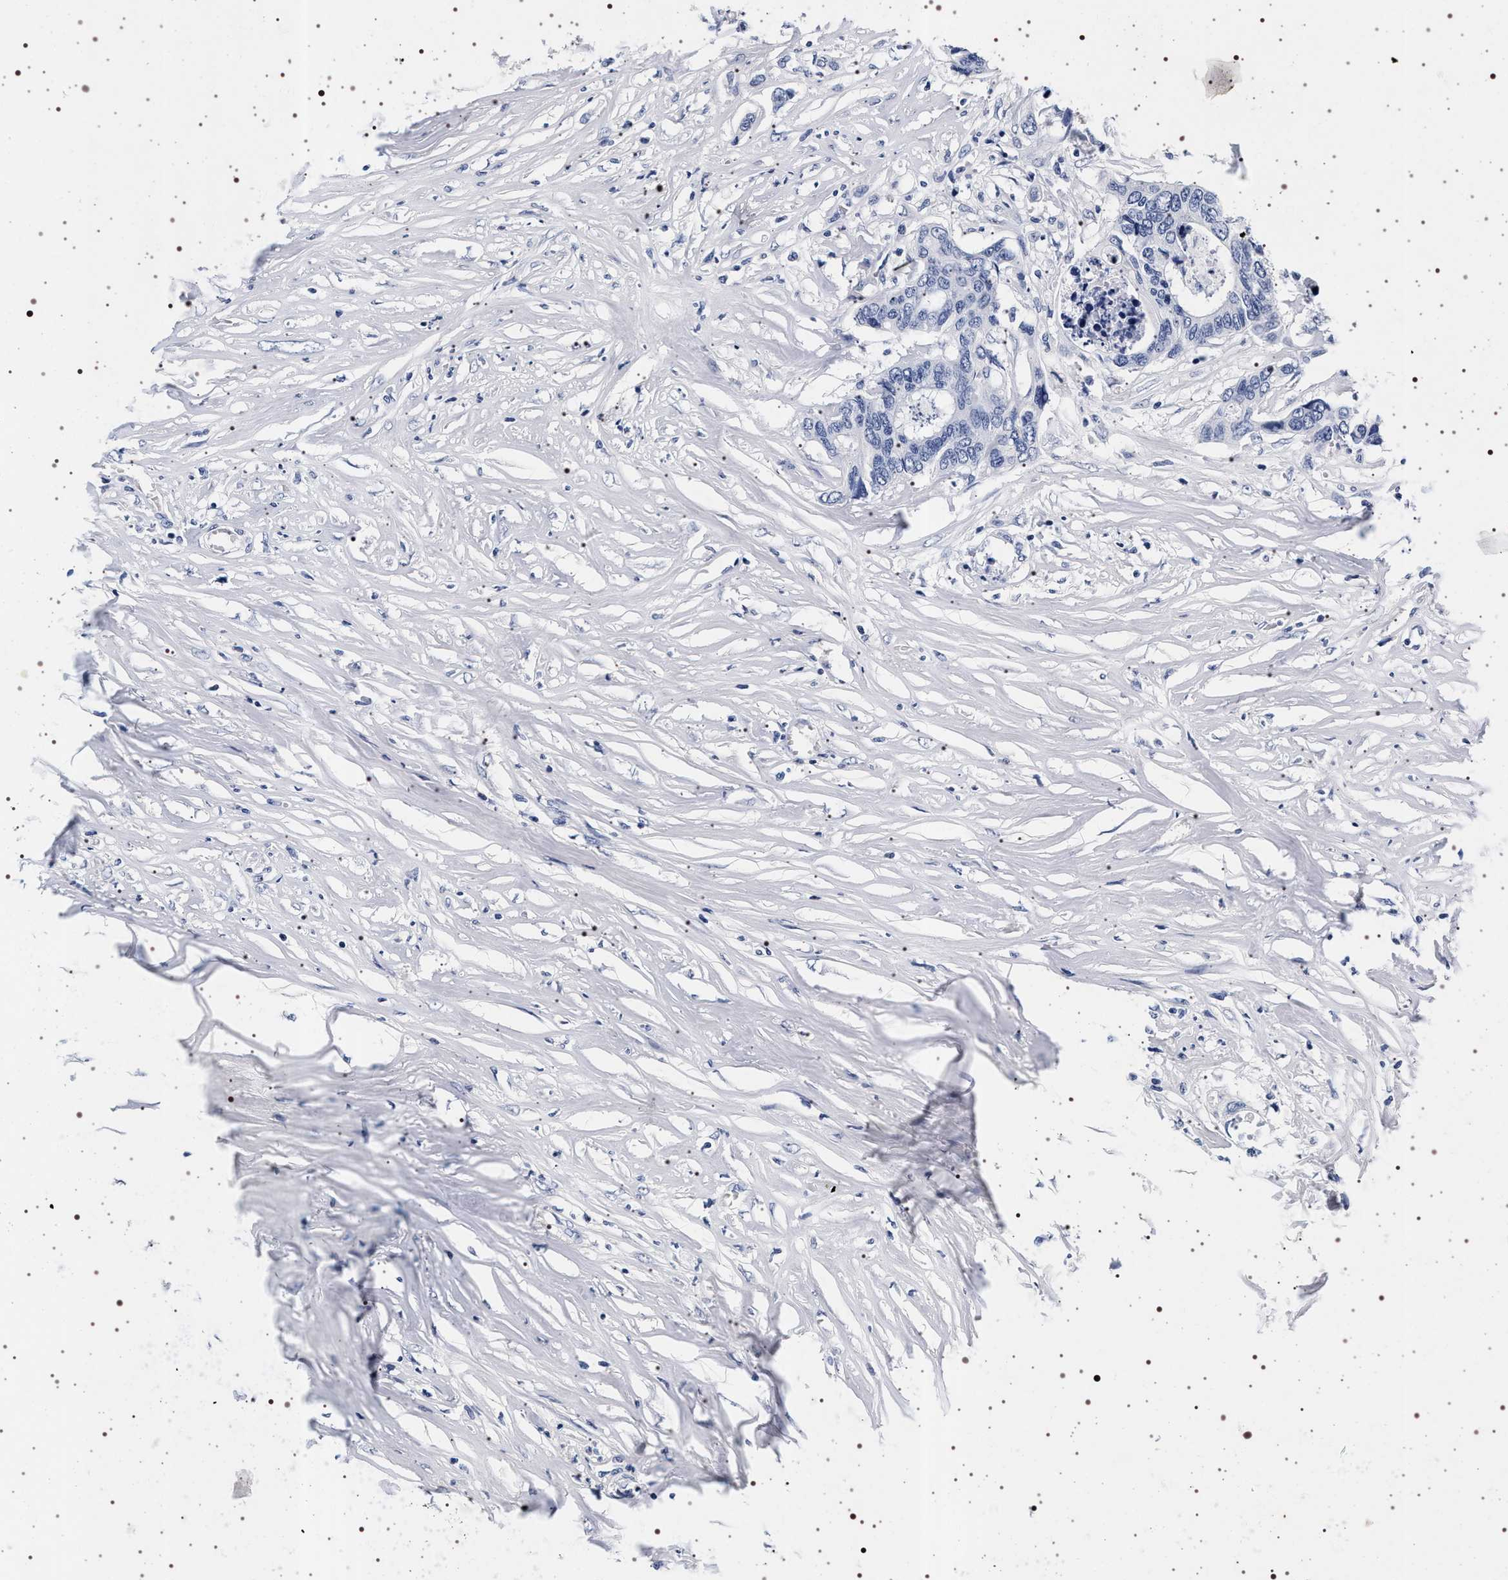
{"staining": {"intensity": "negative", "quantity": "none", "location": "none"}, "tissue": "colorectal cancer", "cell_type": "Tumor cells", "image_type": "cancer", "snomed": [{"axis": "morphology", "description": "Adenocarcinoma, NOS"}, {"axis": "topography", "description": "Rectum"}], "caption": "High magnification brightfield microscopy of colorectal cancer stained with DAB (brown) and counterstained with hematoxylin (blue): tumor cells show no significant positivity.", "gene": "SYN1", "patient": {"sex": "male", "age": 55}}